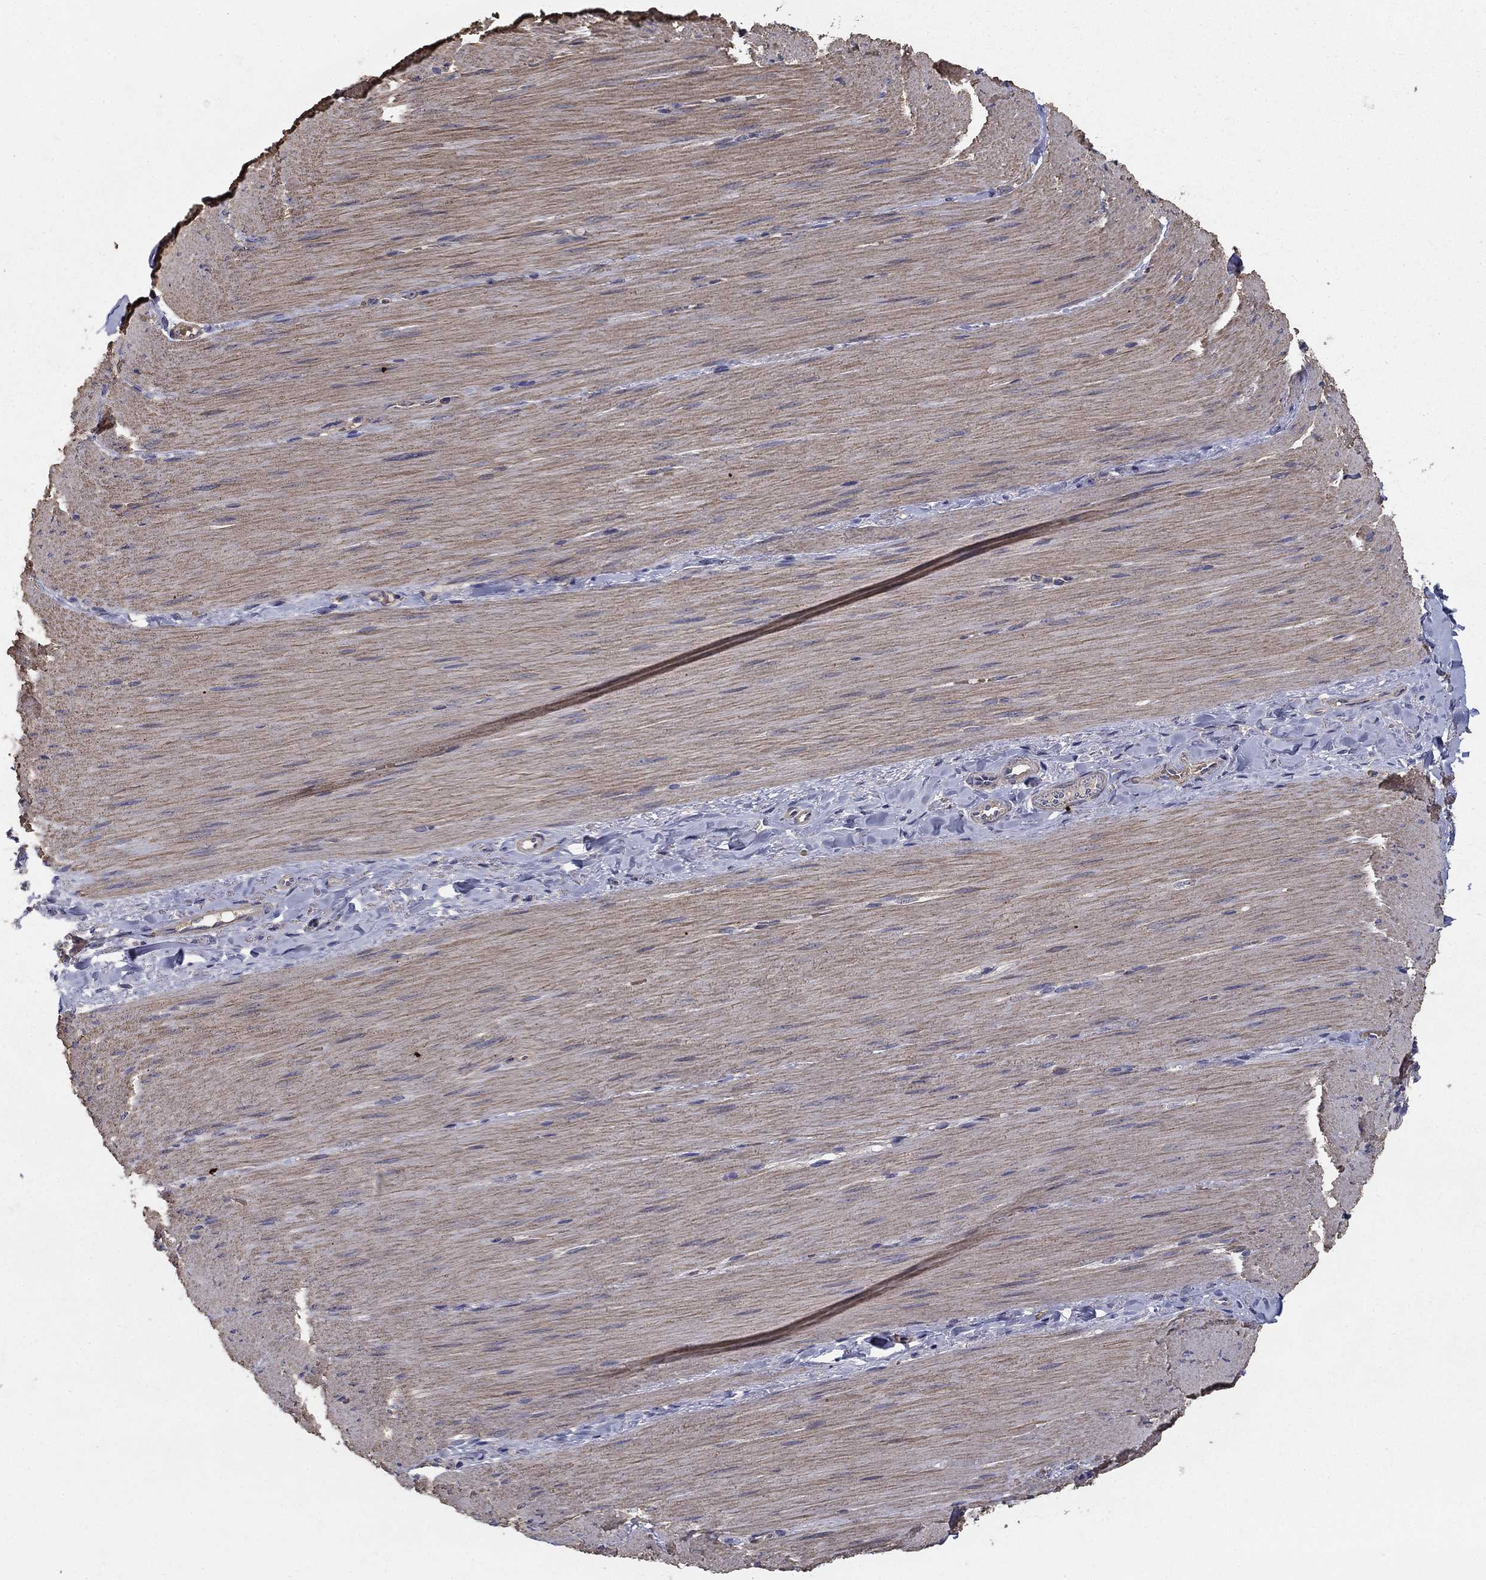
{"staining": {"intensity": "negative", "quantity": "none", "location": "none"}, "tissue": "adipose tissue", "cell_type": "Adipocytes", "image_type": "normal", "snomed": [{"axis": "morphology", "description": "Normal tissue, NOS"}, {"axis": "topography", "description": "Smooth muscle"}, {"axis": "topography", "description": "Duodenum"}, {"axis": "topography", "description": "Peripheral nerve tissue"}], "caption": "Adipose tissue was stained to show a protein in brown. There is no significant staining in adipocytes. (DAB (3,3'-diaminobenzidine) immunohistochemistry with hematoxylin counter stain).", "gene": "MPP2", "patient": {"sex": "female", "age": 61}}